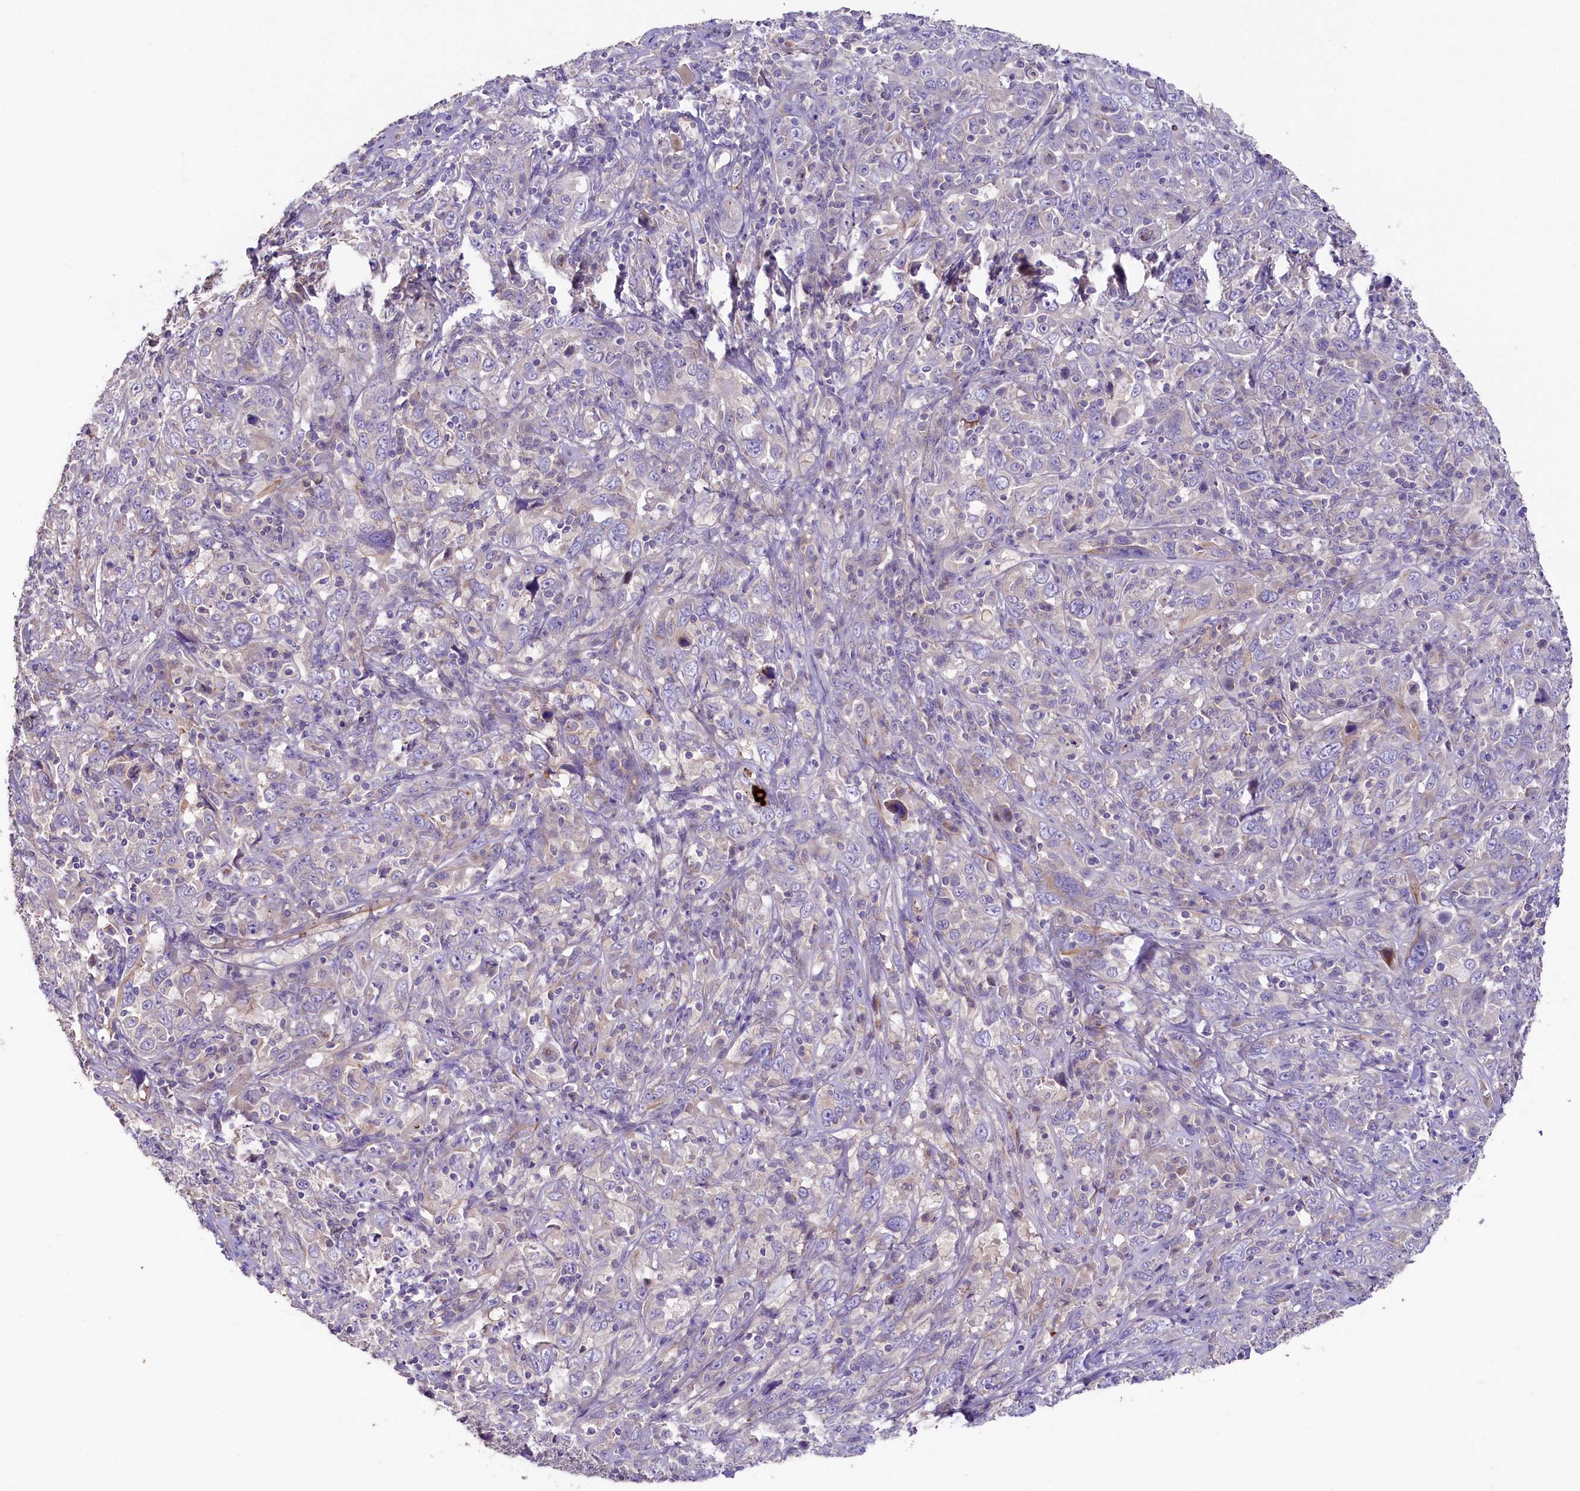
{"staining": {"intensity": "negative", "quantity": "none", "location": "none"}, "tissue": "cervical cancer", "cell_type": "Tumor cells", "image_type": "cancer", "snomed": [{"axis": "morphology", "description": "Squamous cell carcinoma, NOS"}, {"axis": "topography", "description": "Cervix"}], "caption": "The histopathology image reveals no staining of tumor cells in cervical cancer.", "gene": "CD99L2", "patient": {"sex": "female", "age": 46}}